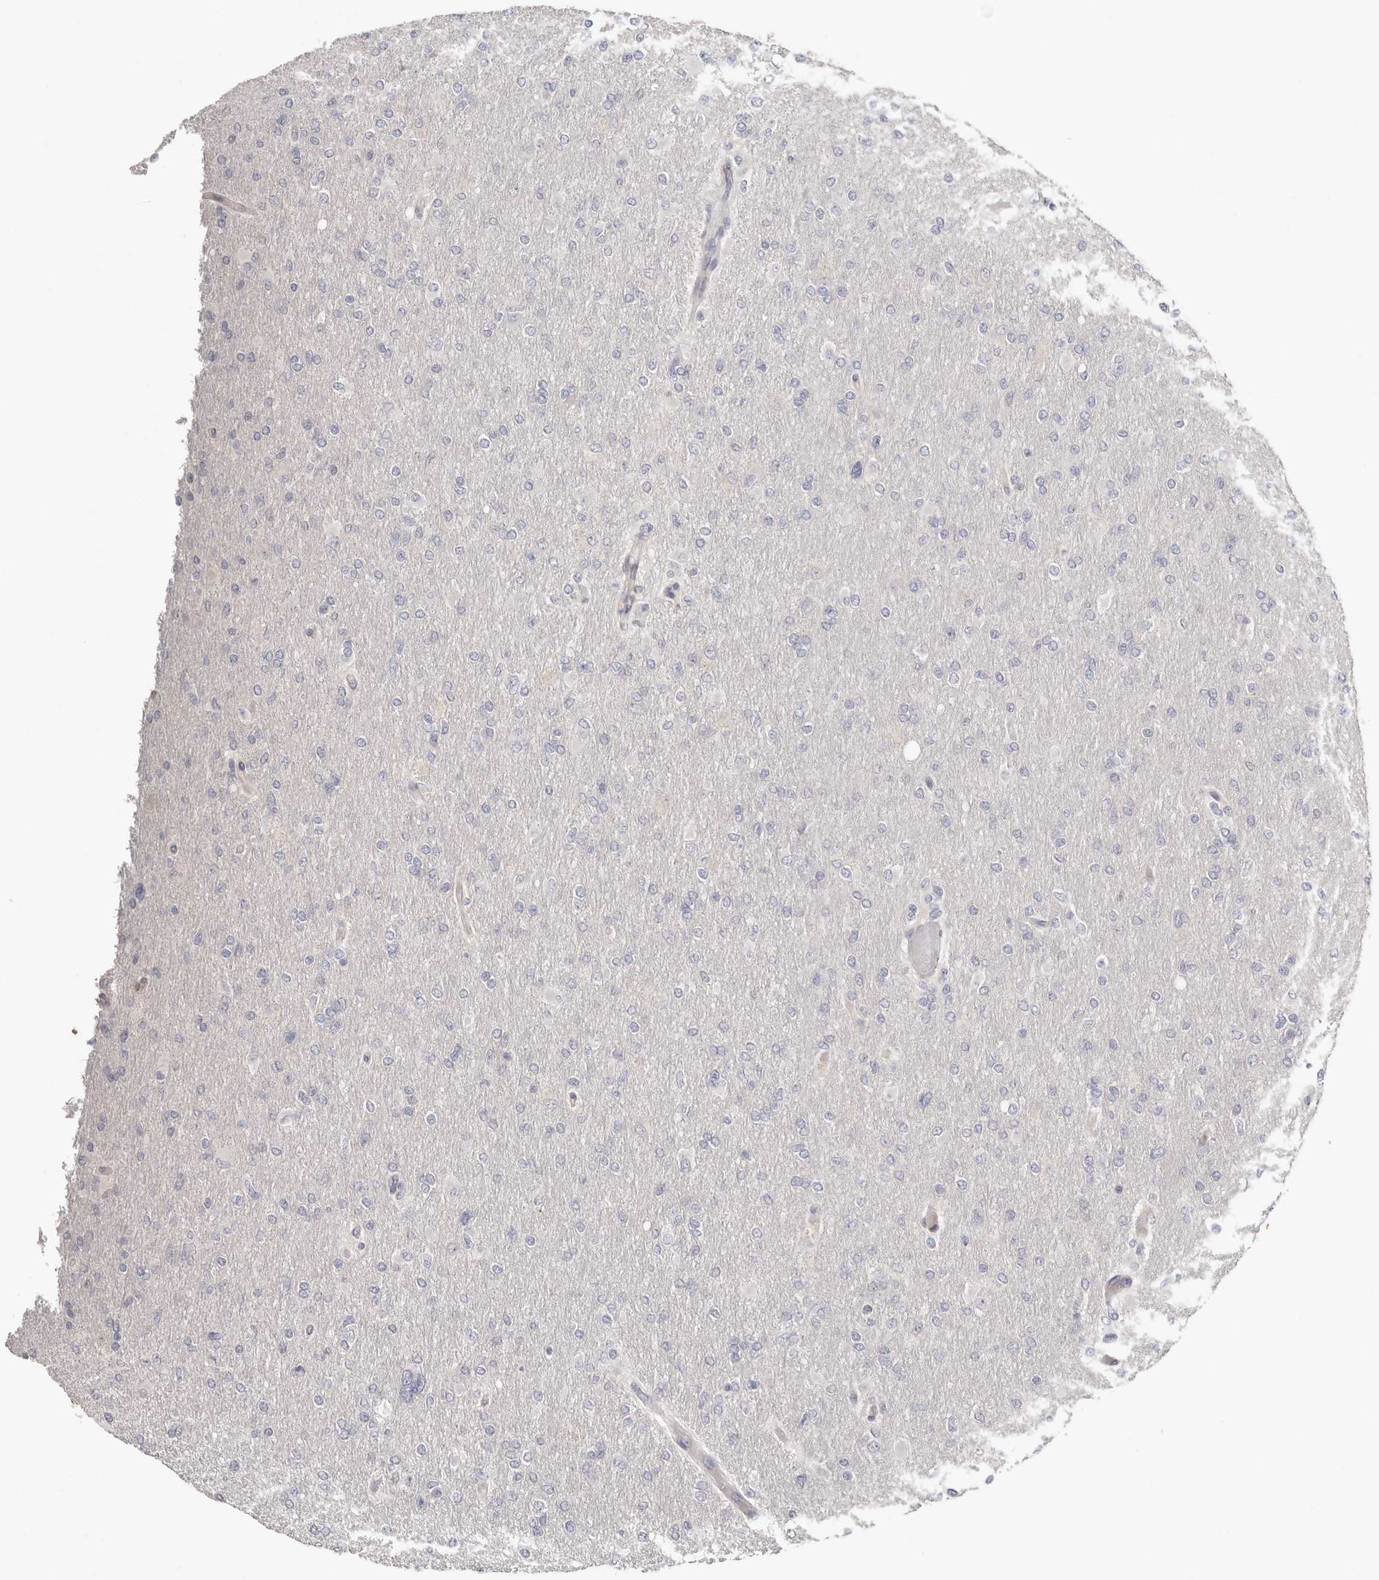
{"staining": {"intensity": "negative", "quantity": "none", "location": "none"}, "tissue": "glioma", "cell_type": "Tumor cells", "image_type": "cancer", "snomed": [{"axis": "morphology", "description": "Glioma, malignant, High grade"}, {"axis": "topography", "description": "Cerebral cortex"}], "caption": "An IHC image of malignant high-grade glioma is shown. There is no staining in tumor cells of malignant high-grade glioma.", "gene": "S100A14", "patient": {"sex": "female", "age": 36}}